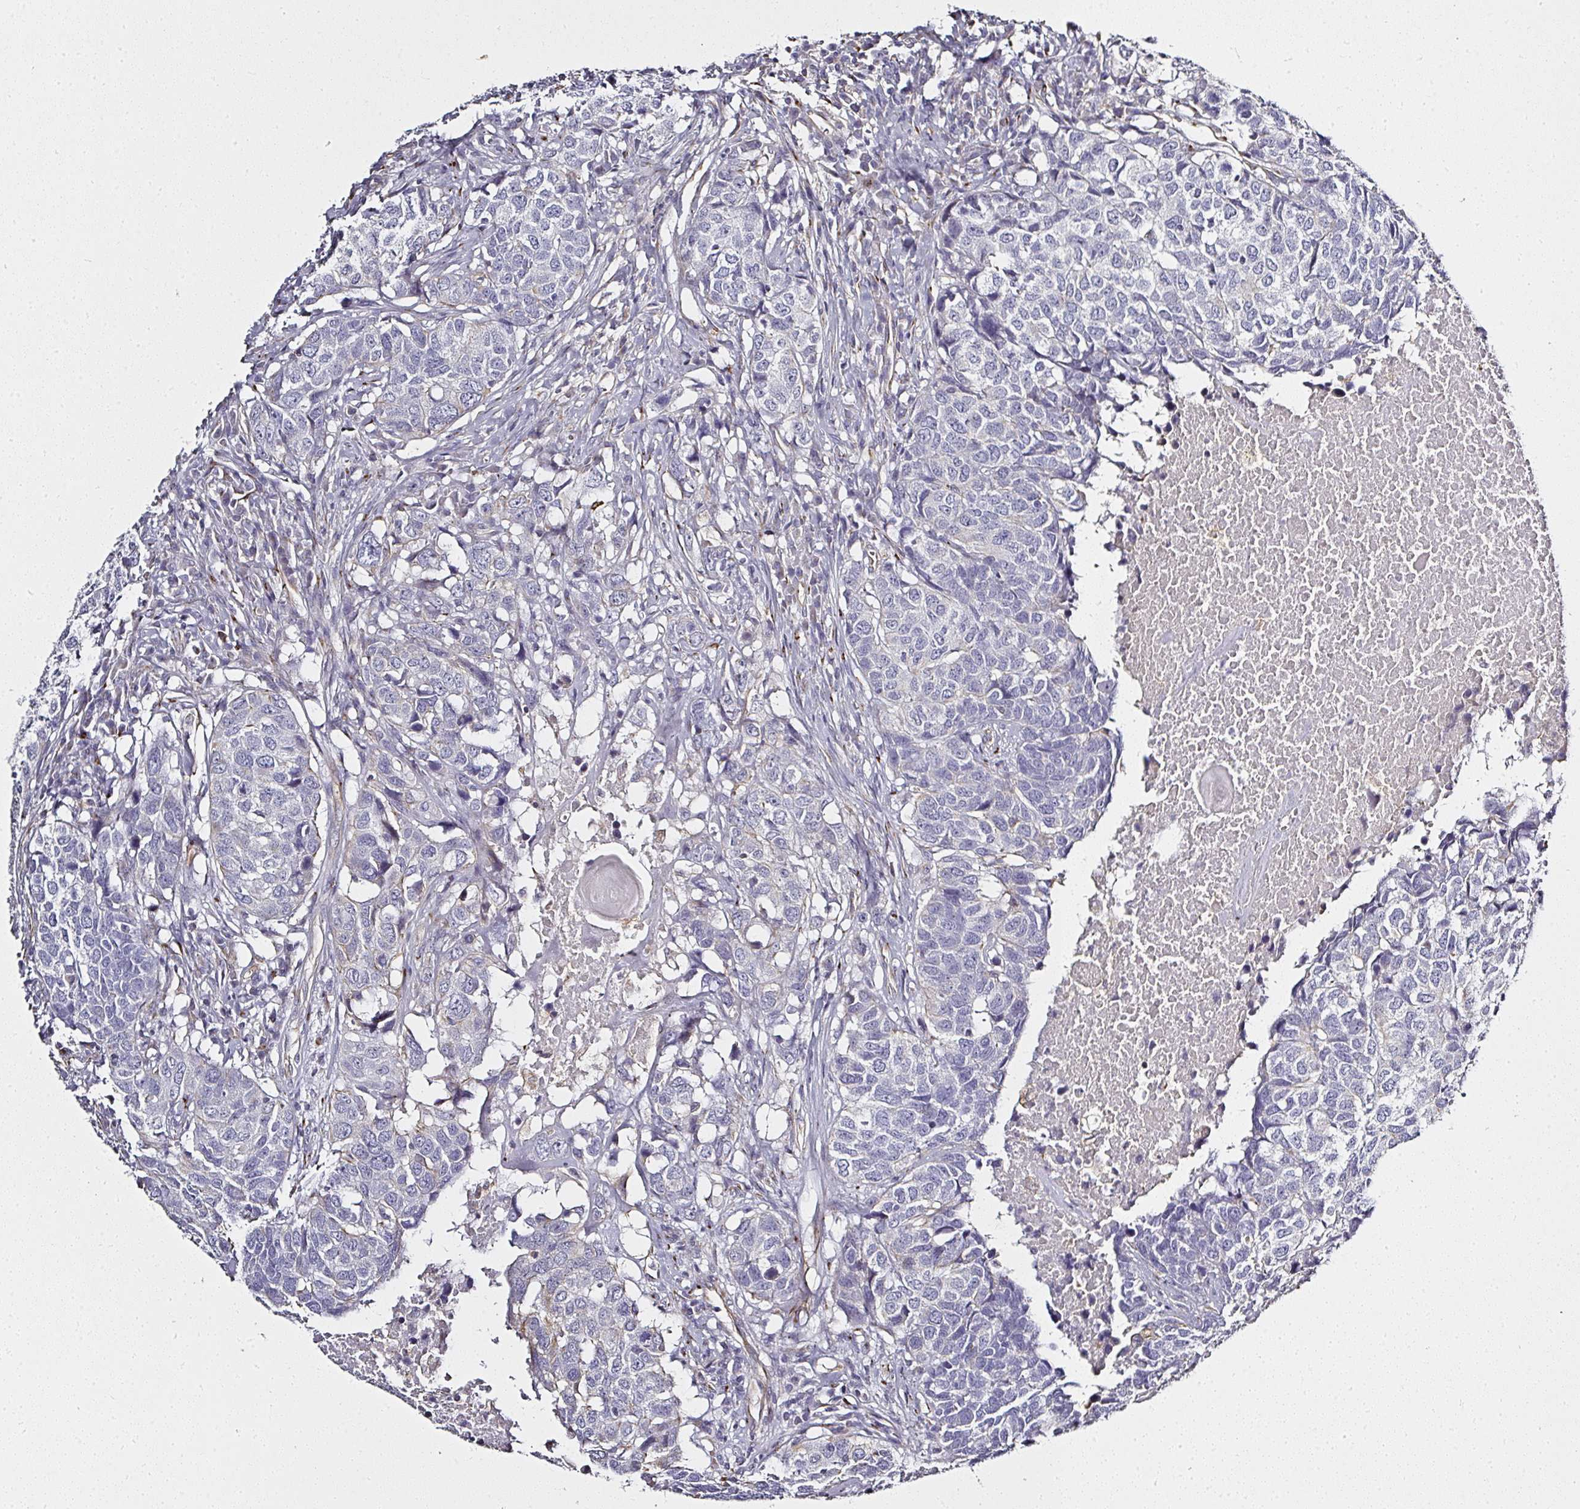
{"staining": {"intensity": "negative", "quantity": "none", "location": "none"}, "tissue": "head and neck cancer", "cell_type": "Tumor cells", "image_type": "cancer", "snomed": [{"axis": "morphology", "description": "Squamous cell carcinoma, NOS"}, {"axis": "topography", "description": "Head-Neck"}], "caption": "A high-resolution histopathology image shows IHC staining of head and neck squamous cell carcinoma, which demonstrates no significant expression in tumor cells.", "gene": "ATP8B2", "patient": {"sex": "male", "age": 66}}